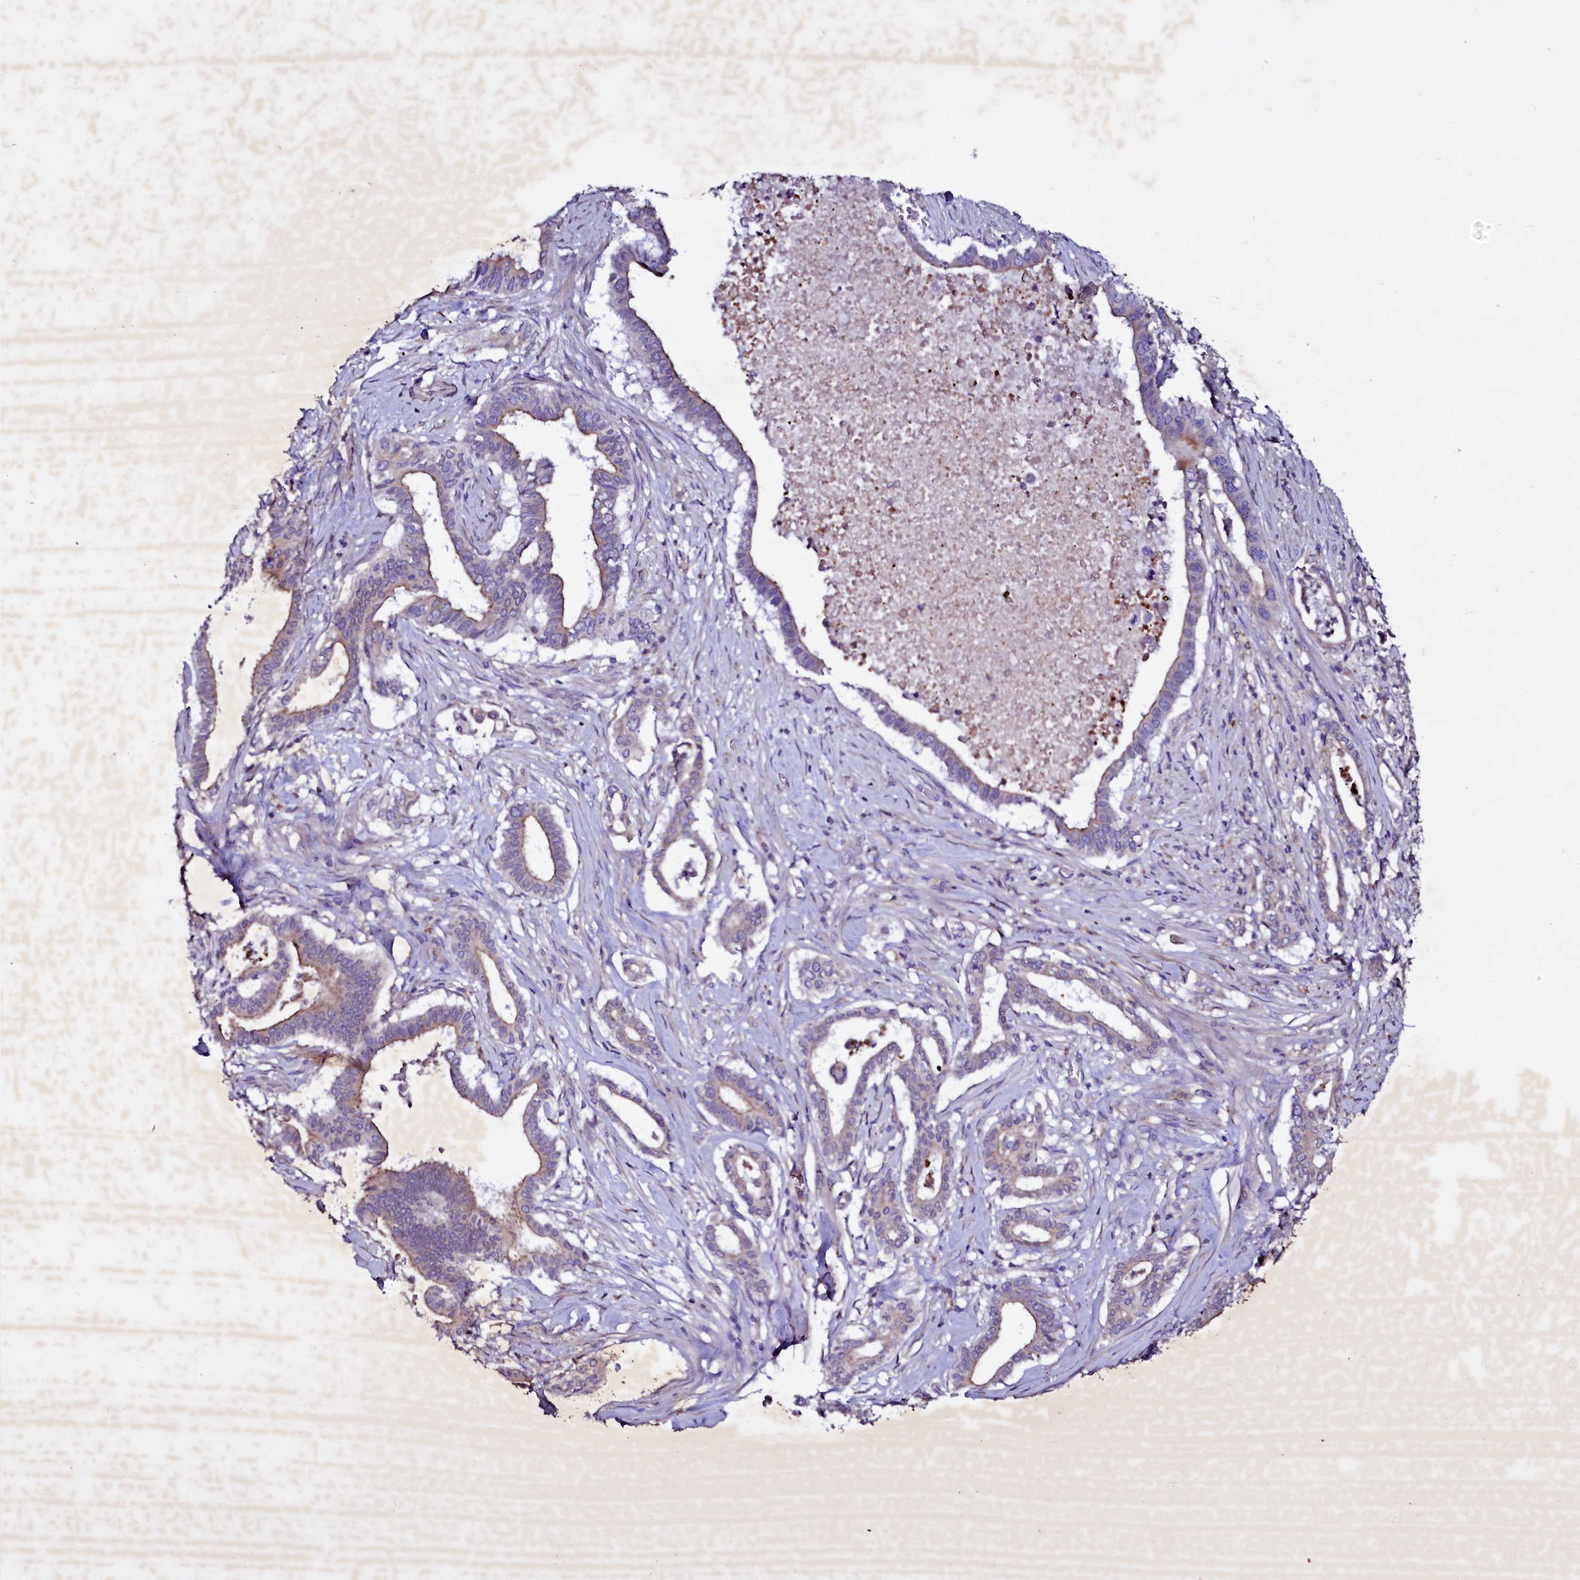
{"staining": {"intensity": "moderate", "quantity": "<25%", "location": "cytoplasmic/membranous"}, "tissue": "pancreatic cancer", "cell_type": "Tumor cells", "image_type": "cancer", "snomed": [{"axis": "morphology", "description": "Adenocarcinoma, NOS"}, {"axis": "topography", "description": "Pancreas"}], "caption": "Human adenocarcinoma (pancreatic) stained for a protein (brown) displays moderate cytoplasmic/membranous positive staining in about <25% of tumor cells.", "gene": "SELENOT", "patient": {"sex": "female", "age": 77}}